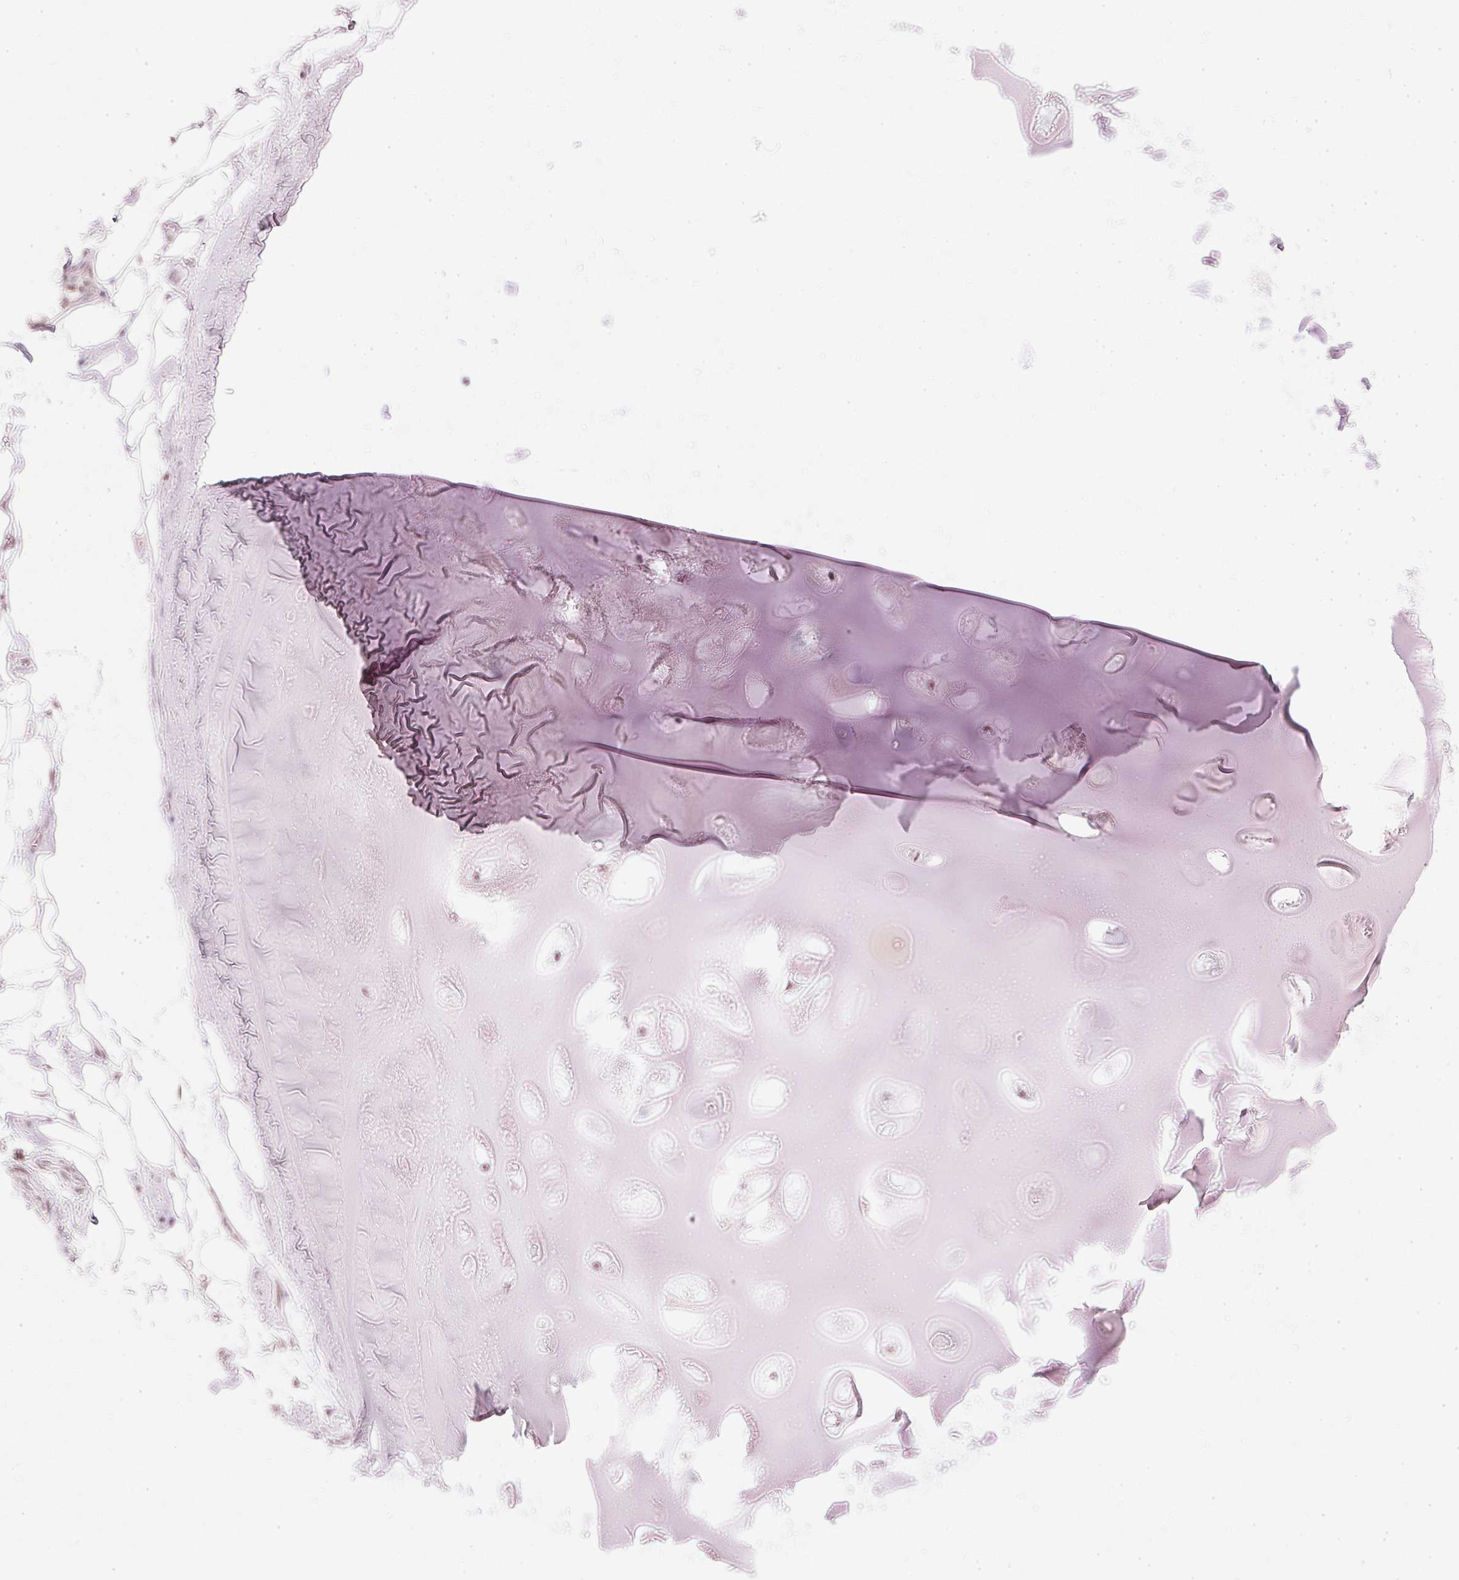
{"staining": {"intensity": "weak", "quantity": "<25%", "location": "nuclear"}, "tissue": "soft tissue", "cell_type": "Chondrocytes", "image_type": "normal", "snomed": [{"axis": "morphology", "description": "Normal tissue, NOS"}, {"axis": "morphology", "description": "Squamous cell carcinoma, NOS"}, {"axis": "topography", "description": "Cartilage tissue"}, {"axis": "topography", "description": "Bronchus"}, {"axis": "topography", "description": "Lung"}], "caption": "This photomicrograph is of unremarkable soft tissue stained with IHC to label a protein in brown with the nuclei are counter-stained blue. There is no positivity in chondrocytes. Nuclei are stained in blue.", "gene": "DNAJC6", "patient": {"sex": "male", "age": 66}}